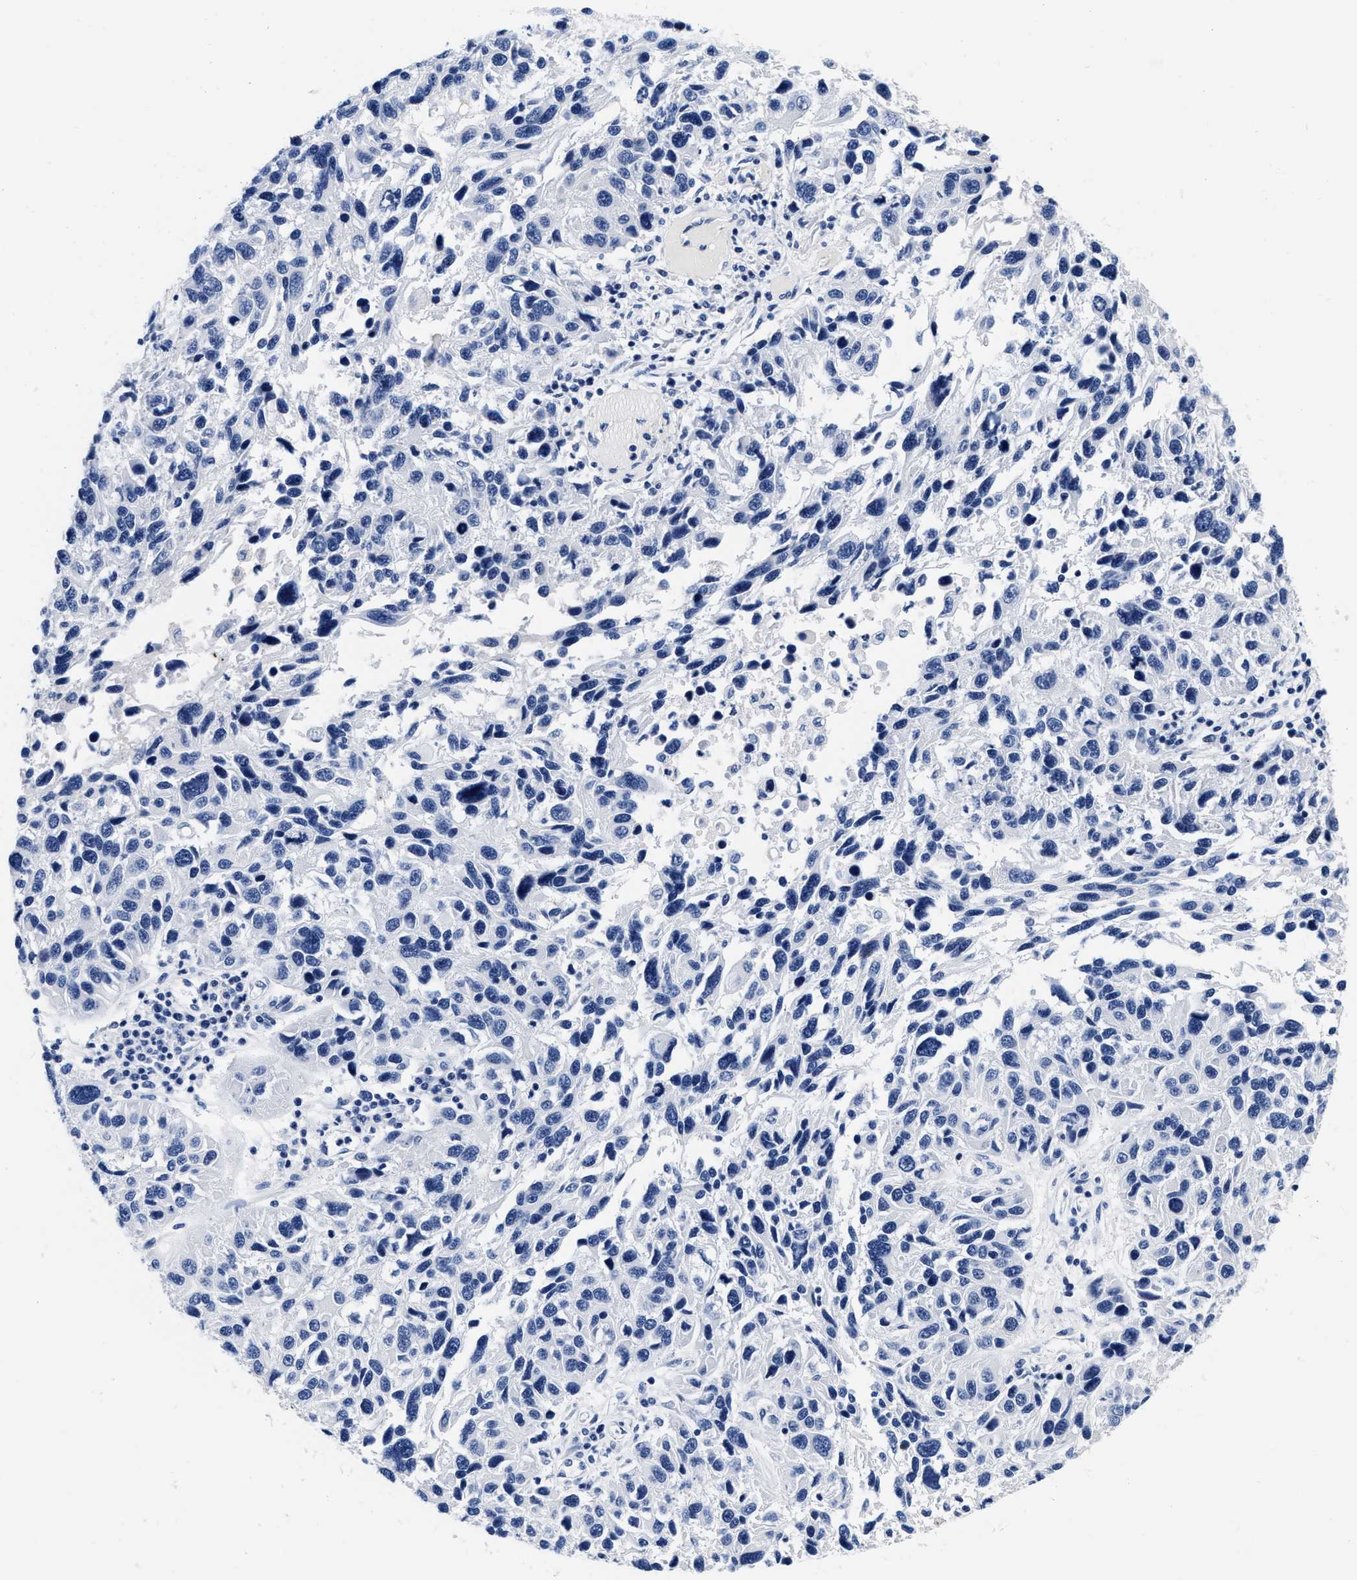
{"staining": {"intensity": "negative", "quantity": "none", "location": "none"}, "tissue": "melanoma", "cell_type": "Tumor cells", "image_type": "cancer", "snomed": [{"axis": "morphology", "description": "Malignant melanoma, NOS"}, {"axis": "topography", "description": "Skin"}], "caption": "A high-resolution micrograph shows IHC staining of malignant melanoma, which demonstrates no significant positivity in tumor cells.", "gene": "CER1", "patient": {"sex": "male", "age": 53}}